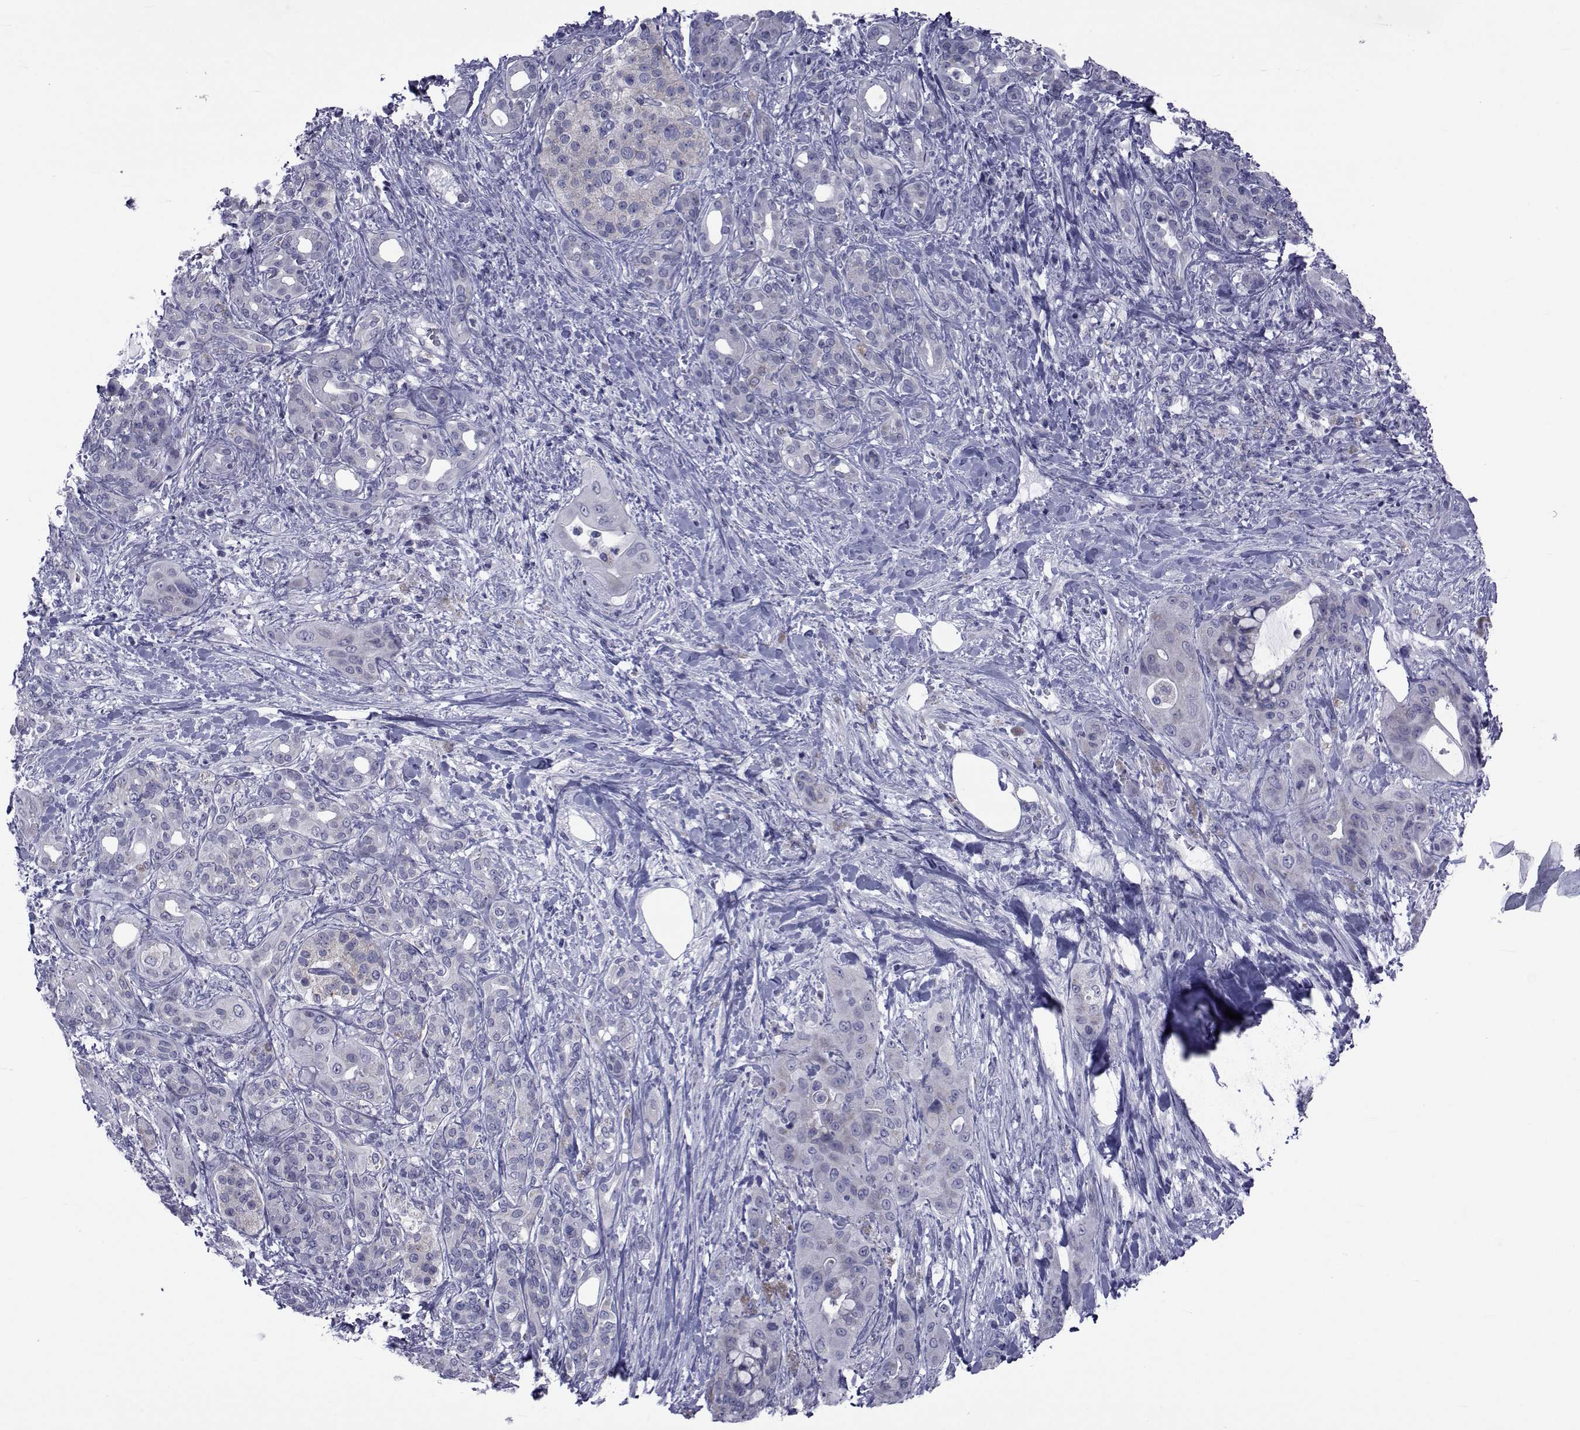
{"staining": {"intensity": "negative", "quantity": "none", "location": "none"}, "tissue": "pancreatic cancer", "cell_type": "Tumor cells", "image_type": "cancer", "snomed": [{"axis": "morphology", "description": "Adenocarcinoma, NOS"}, {"axis": "topography", "description": "Pancreas"}], "caption": "There is no significant staining in tumor cells of adenocarcinoma (pancreatic).", "gene": "GKAP1", "patient": {"sex": "male", "age": 71}}